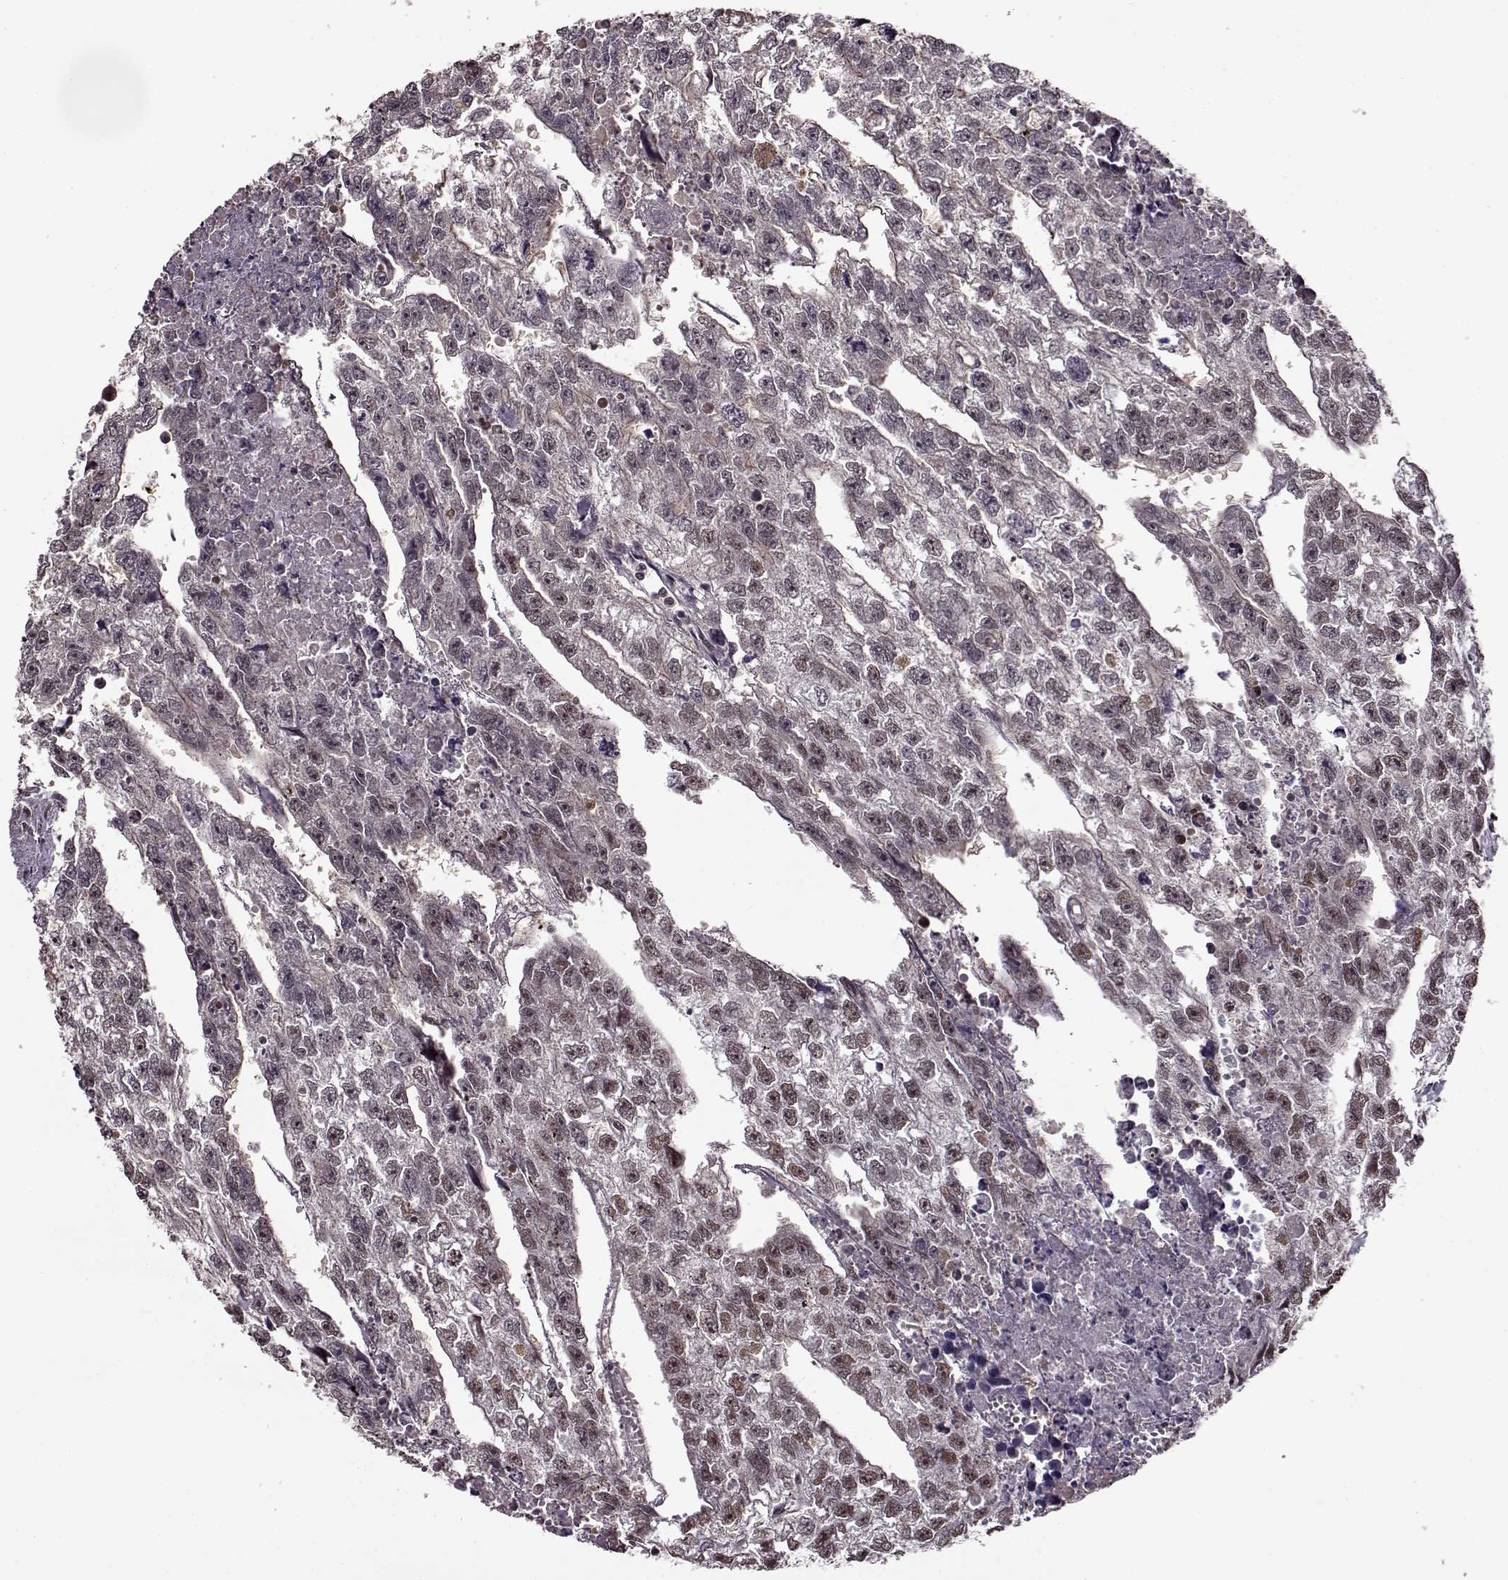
{"staining": {"intensity": "weak", "quantity": "25%-75%", "location": "nuclear"}, "tissue": "testis cancer", "cell_type": "Tumor cells", "image_type": "cancer", "snomed": [{"axis": "morphology", "description": "Carcinoma, Embryonal, NOS"}, {"axis": "morphology", "description": "Teratoma, malignant, NOS"}, {"axis": "topography", "description": "Testis"}], "caption": "A photomicrograph of teratoma (malignant) (testis) stained for a protein exhibits weak nuclear brown staining in tumor cells.", "gene": "FTO", "patient": {"sex": "male", "age": 44}}